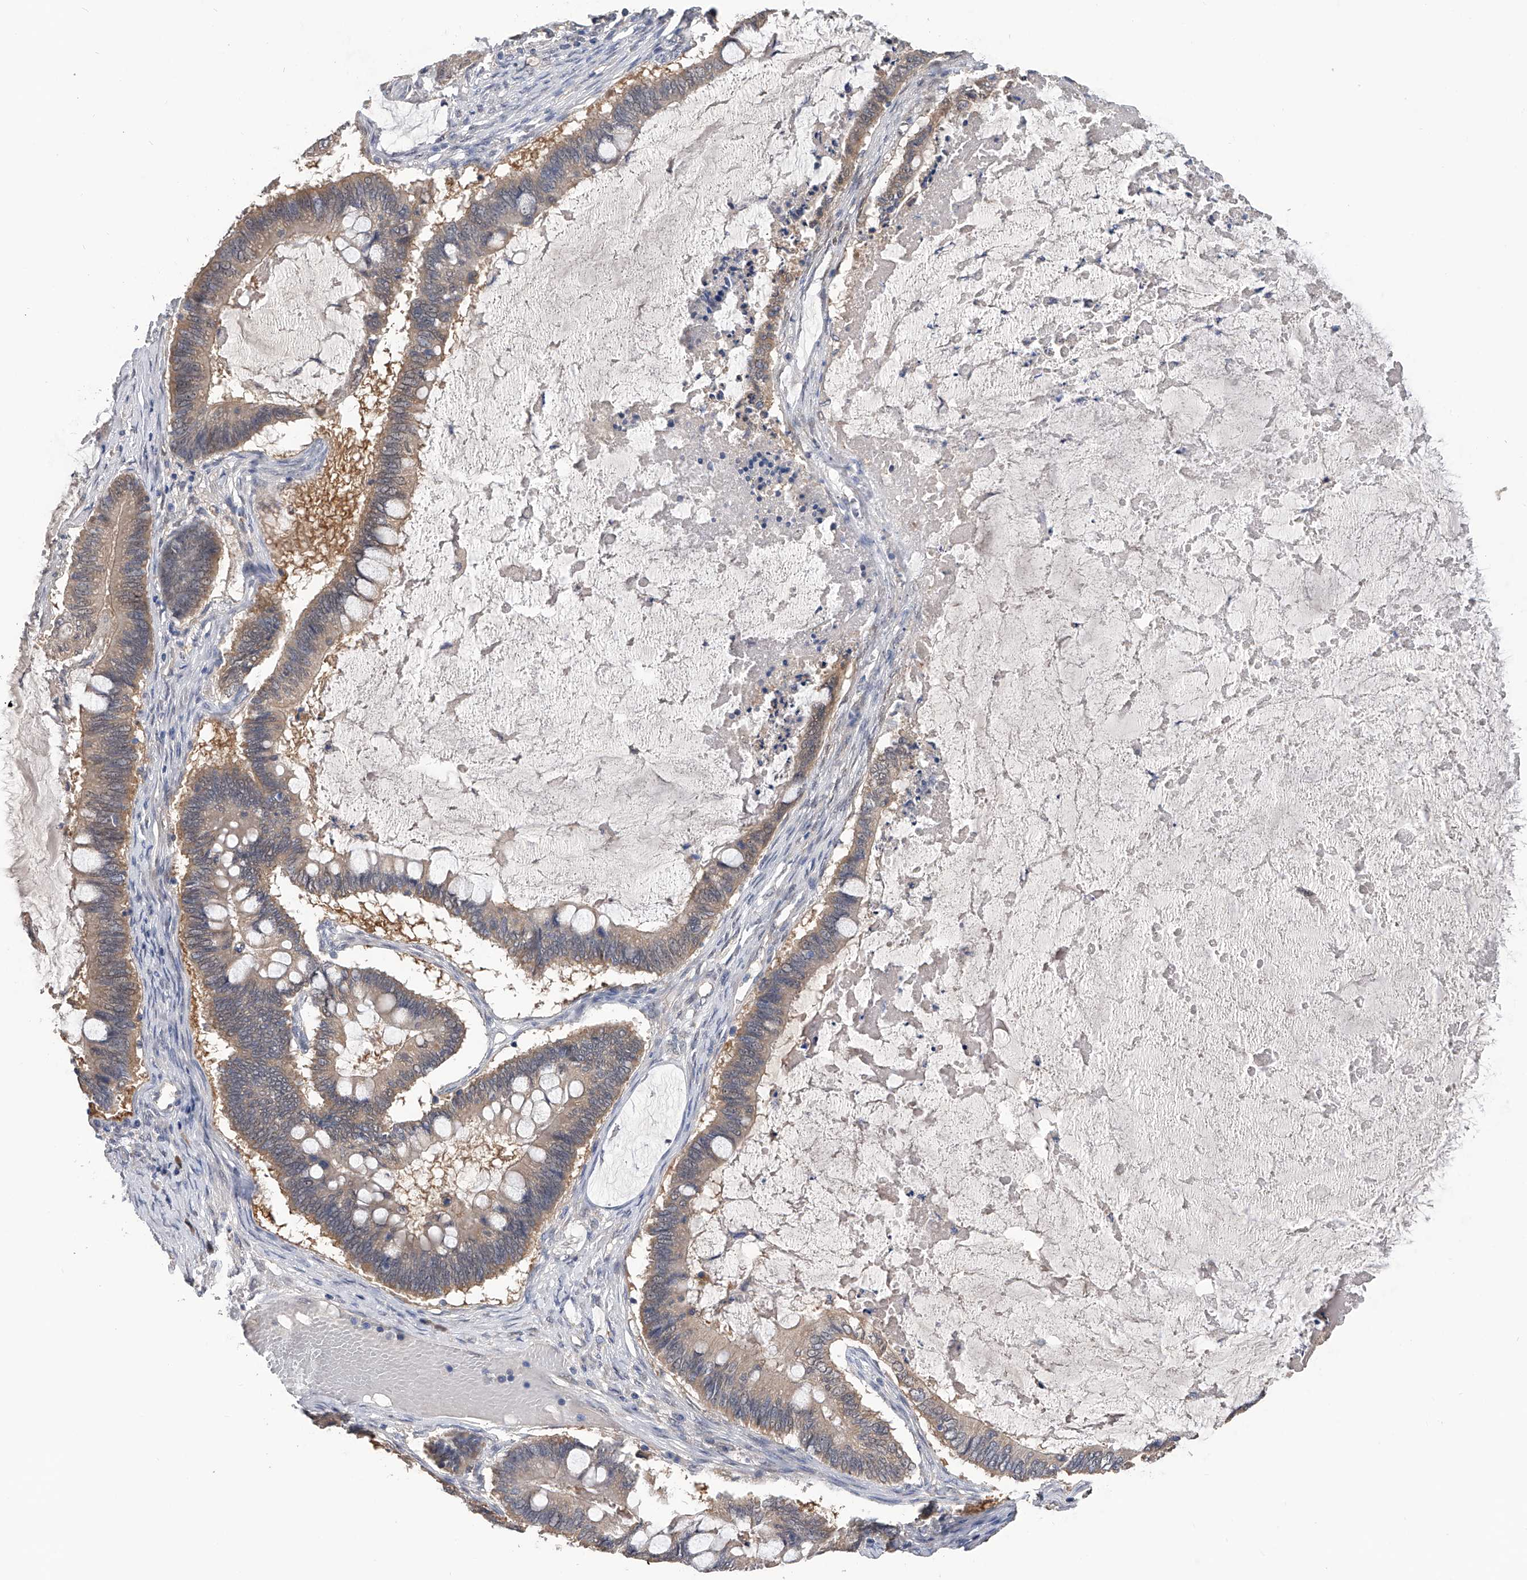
{"staining": {"intensity": "weak", "quantity": ">75%", "location": "cytoplasmic/membranous"}, "tissue": "ovarian cancer", "cell_type": "Tumor cells", "image_type": "cancer", "snomed": [{"axis": "morphology", "description": "Cystadenocarcinoma, mucinous, NOS"}, {"axis": "topography", "description": "Ovary"}], "caption": "Immunohistochemical staining of human ovarian cancer (mucinous cystadenocarcinoma) exhibits weak cytoplasmic/membranous protein expression in about >75% of tumor cells. (Stains: DAB (3,3'-diaminobenzidine) in brown, nuclei in blue, Microscopy: brightfield microscopy at high magnification).", "gene": "PGM3", "patient": {"sex": "female", "age": 61}}